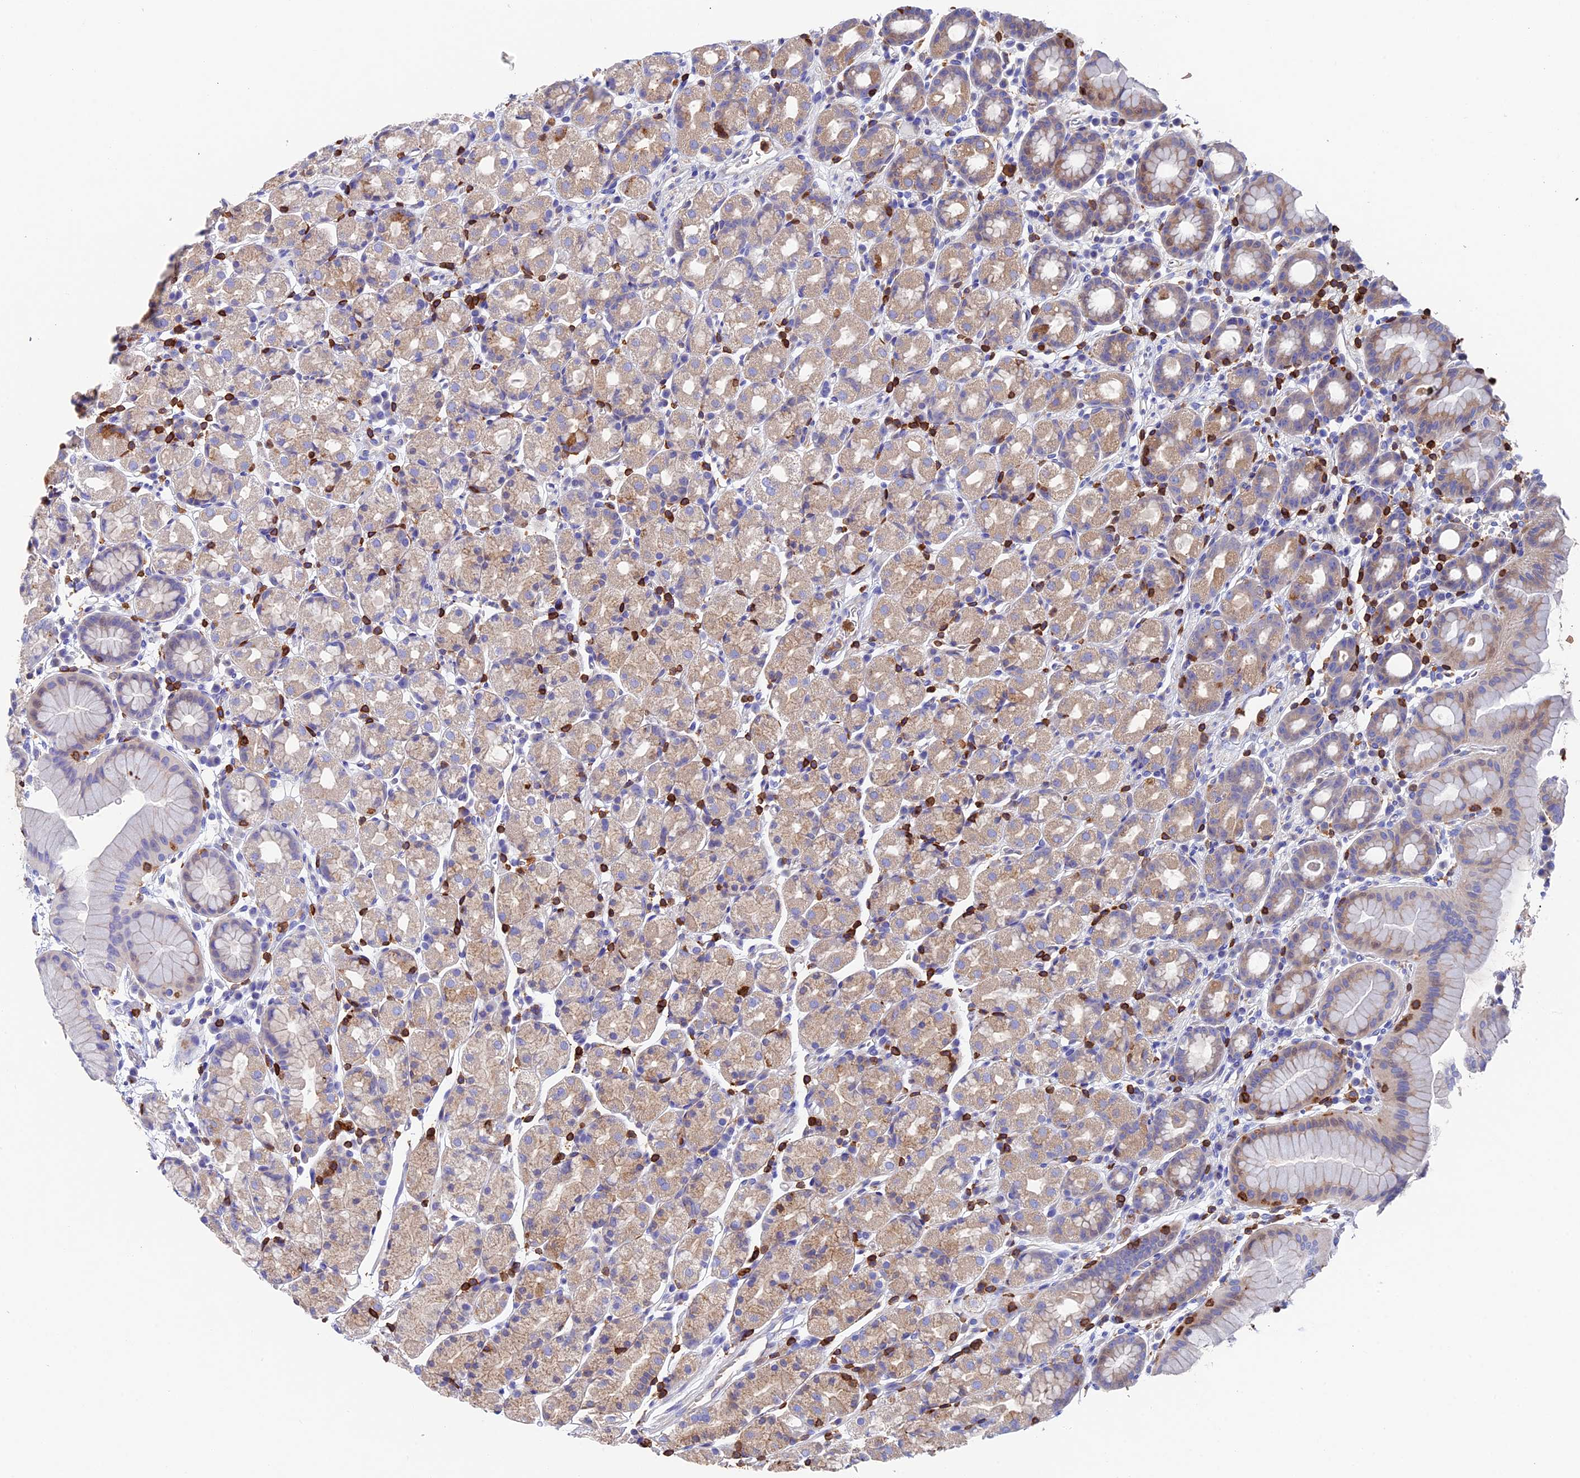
{"staining": {"intensity": "weak", "quantity": ">75%", "location": "cytoplasmic/membranous"}, "tissue": "stomach", "cell_type": "Glandular cells", "image_type": "normal", "snomed": [{"axis": "morphology", "description": "Normal tissue, NOS"}, {"axis": "topography", "description": "Stomach, upper"}, {"axis": "topography", "description": "Stomach, lower"}, {"axis": "topography", "description": "Small intestine"}], "caption": "Glandular cells show weak cytoplasmic/membranous expression in about >75% of cells in benign stomach. Using DAB (3,3'-diaminobenzidine) (brown) and hematoxylin (blue) stains, captured at high magnification using brightfield microscopy.", "gene": "ADAT1", "patient": {"sex": "male", "age": 68}}